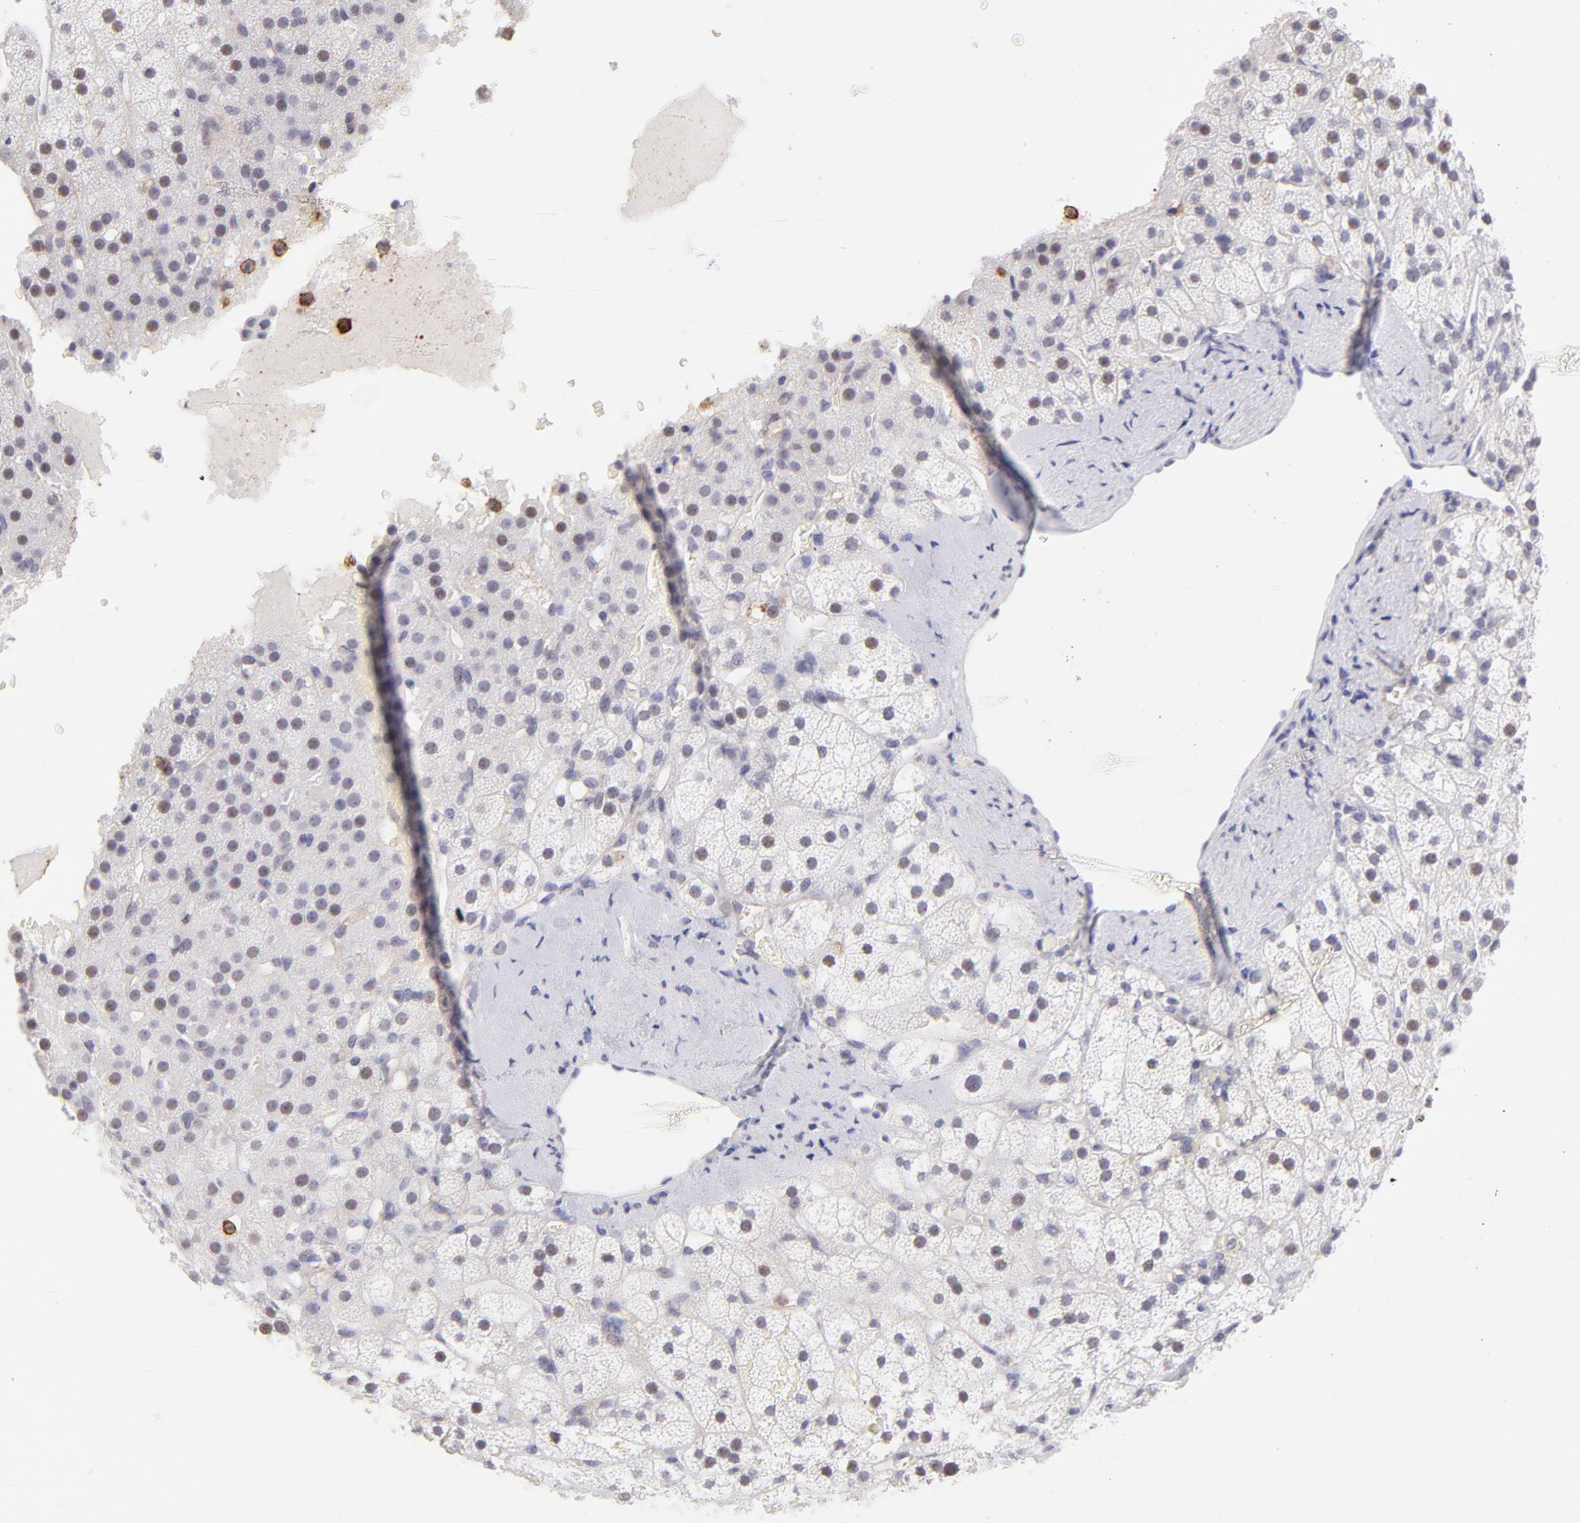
{"staining": {"intensity": "weak", "quantity": "<25%", "location": "nuclear"}, "tissue": "adrenal gland", "cell_type": "Glandular cells", "image_type": "normal", "snomed": [{"axis": "morphology", "description": "Normal tissue, NOS"}, {"axis": "topography", "description": "Adrenal gland"}], "caption": "The histopathology image displays no staining of glandular cells in unremarkable adrenal gland.", "gene": "LTB4R", "patient": {"sex": "male", "age": 35}}